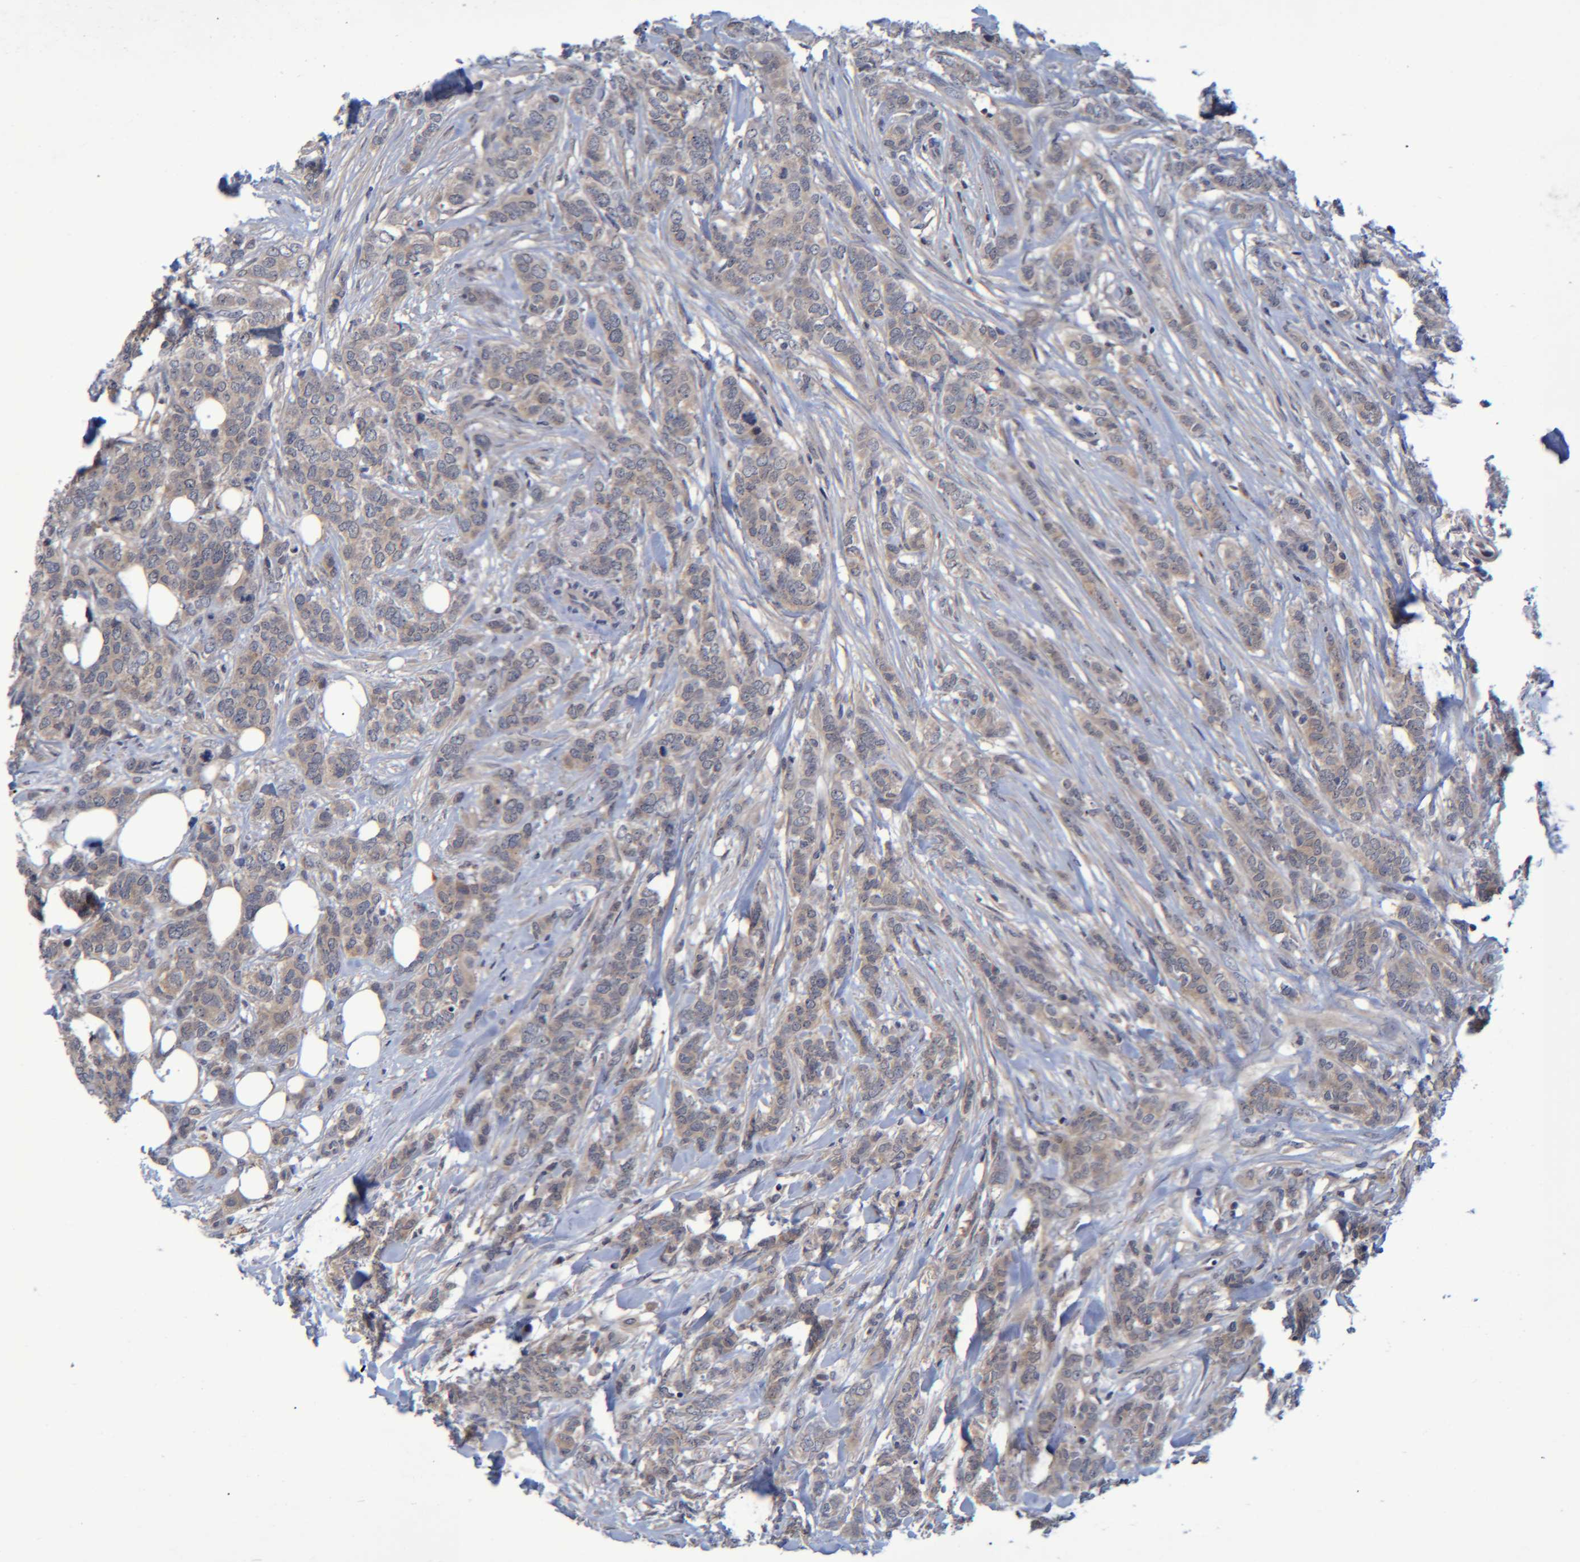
{"staining": {"intensity": "weak", "quantity": ">75%", "location": "cytoplasmic/membranous"}, "tissue": "breast cancer", "cell_type": "Tumor cells", "image_type": "cancer", "snomed": [{"axis": "morphology", "description": "Lobular carcinoma"}, {"axis": "topography", "description": "Skin"}, {"axis": "topography", "description": "Breast"}], "caption": "Immunohistochemical staining of lobular carcinoma (breast) exhibits low levels of weak cytoplasmic/membranous positivity in approximately >75% of tumor cells.", "gene": "PCYT2", "patient": {"sex": "female", "age": 46}}